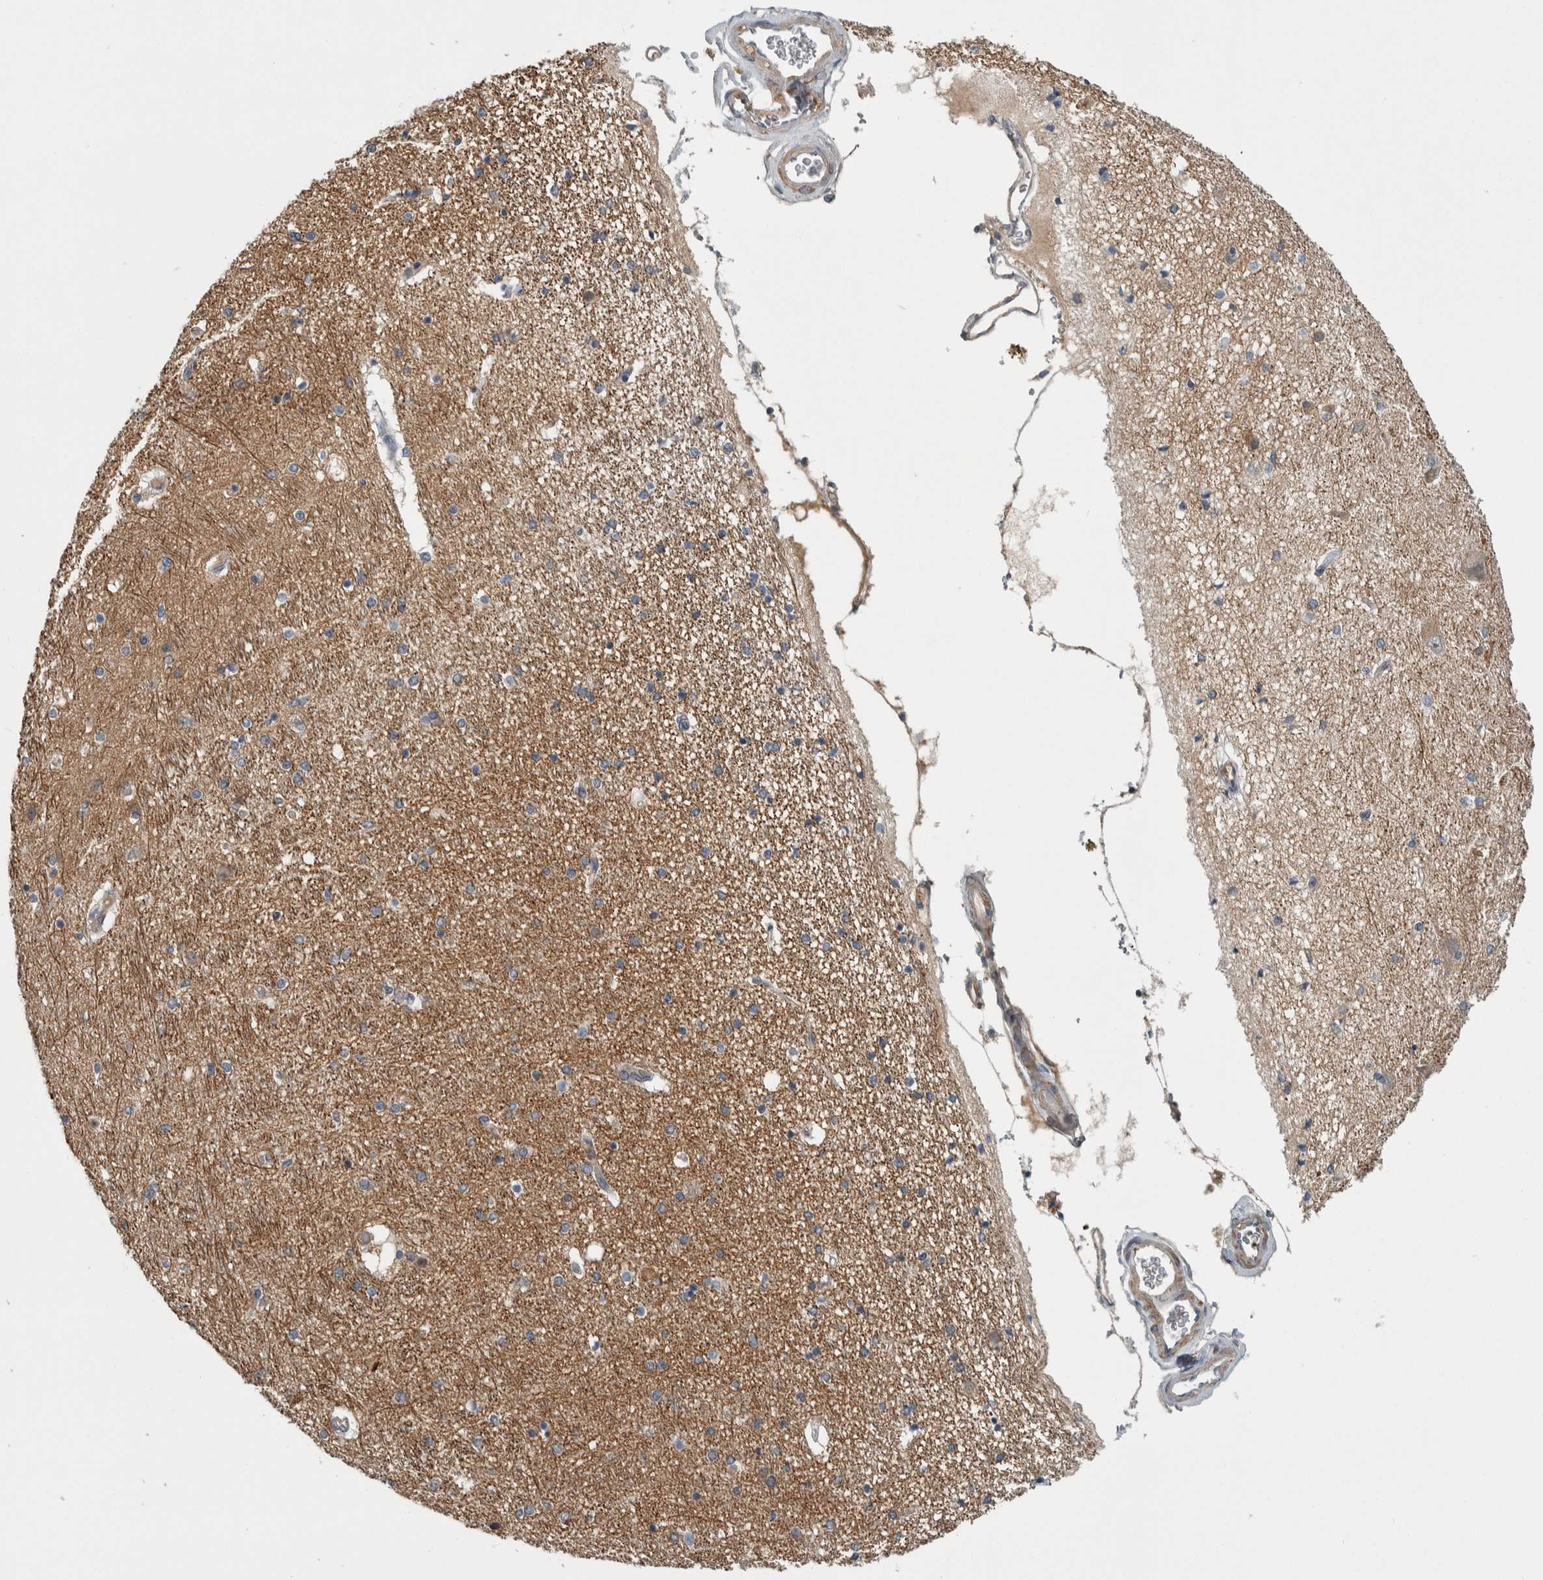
{"staining": {"intensity": "weak", "quantity": "<25%", "location": "cytoplasmic/membranous"}, "tissue": "hippocampus", "cell_type": "Glial cells", "image_type": "normal", "snomed": [{"axis": "morphology", "description": "Normal tissue, NOS"}, {"axis": "topography", "description": "Hippocampus"}], "caption": "The micrograph shows no significant expression in glial cells of hippocampus. Brightfield microscopy of immunohistochemistry stained with DAB (3,3'-diaminobenzidine) (brown) and hematoxylin (blue), captured at high magnification.", "gene": "KCNJ3", "patient": {"sex": "female", "age": 54}}